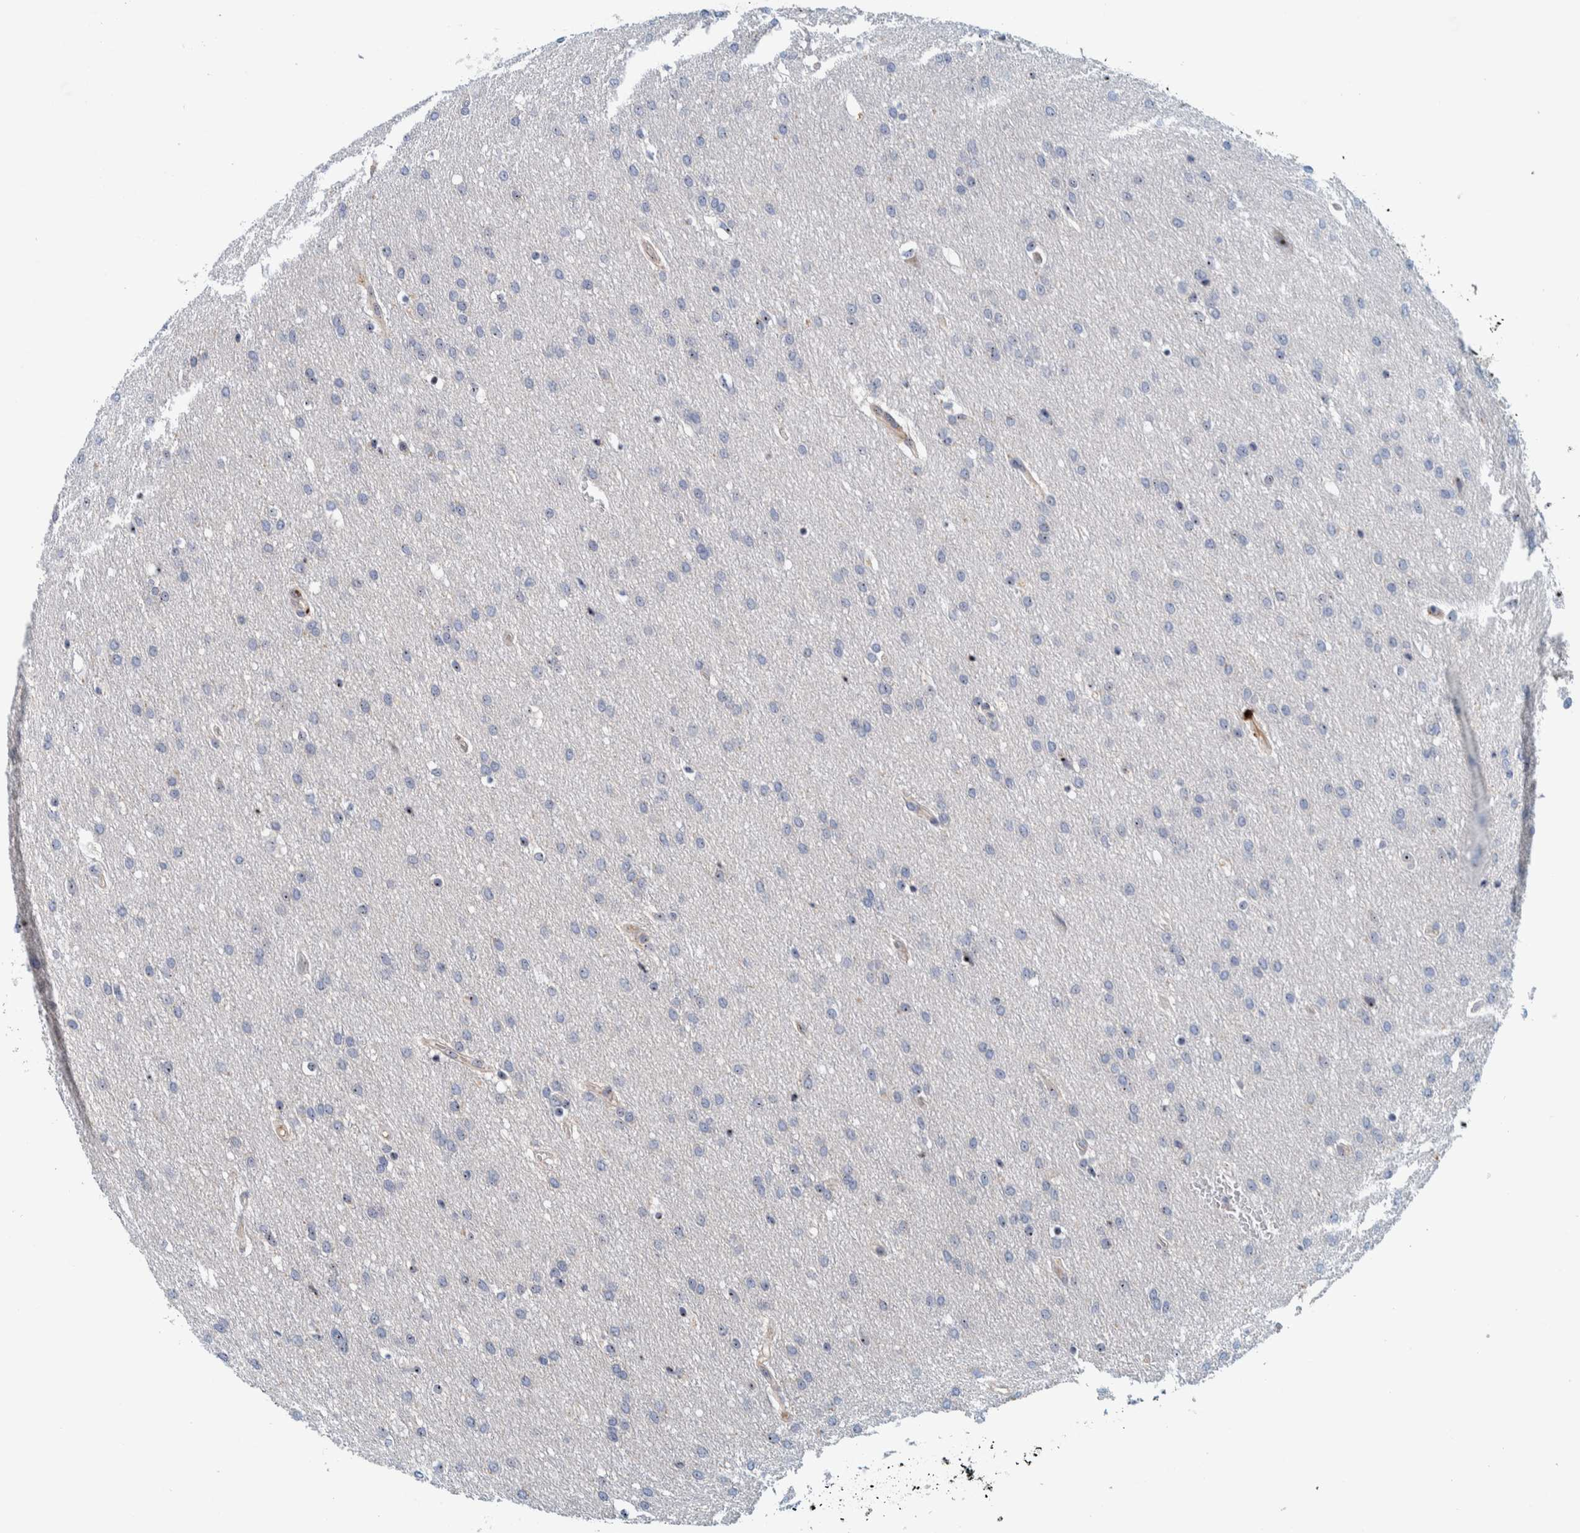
{"staining": {"intensity": "moderate", "quantity": "<25%", "location": "nuclear"}, "tissue": "glioma", "cell_type": "Tumor cells", "image_type": "cancer", "snomed": [{"axis": "morphology", "description": "Glioma, malignant, Low grade"}, {"axis": "topography", "description": "Brain"}], "caption": "Moderate nuclear expression for a protein is identified in approximately <25% of tumor cells of glioma using immunohistochemistry (IHC).", "gene": "NOL11", "patient": {"sex": "female", "age": 37}}